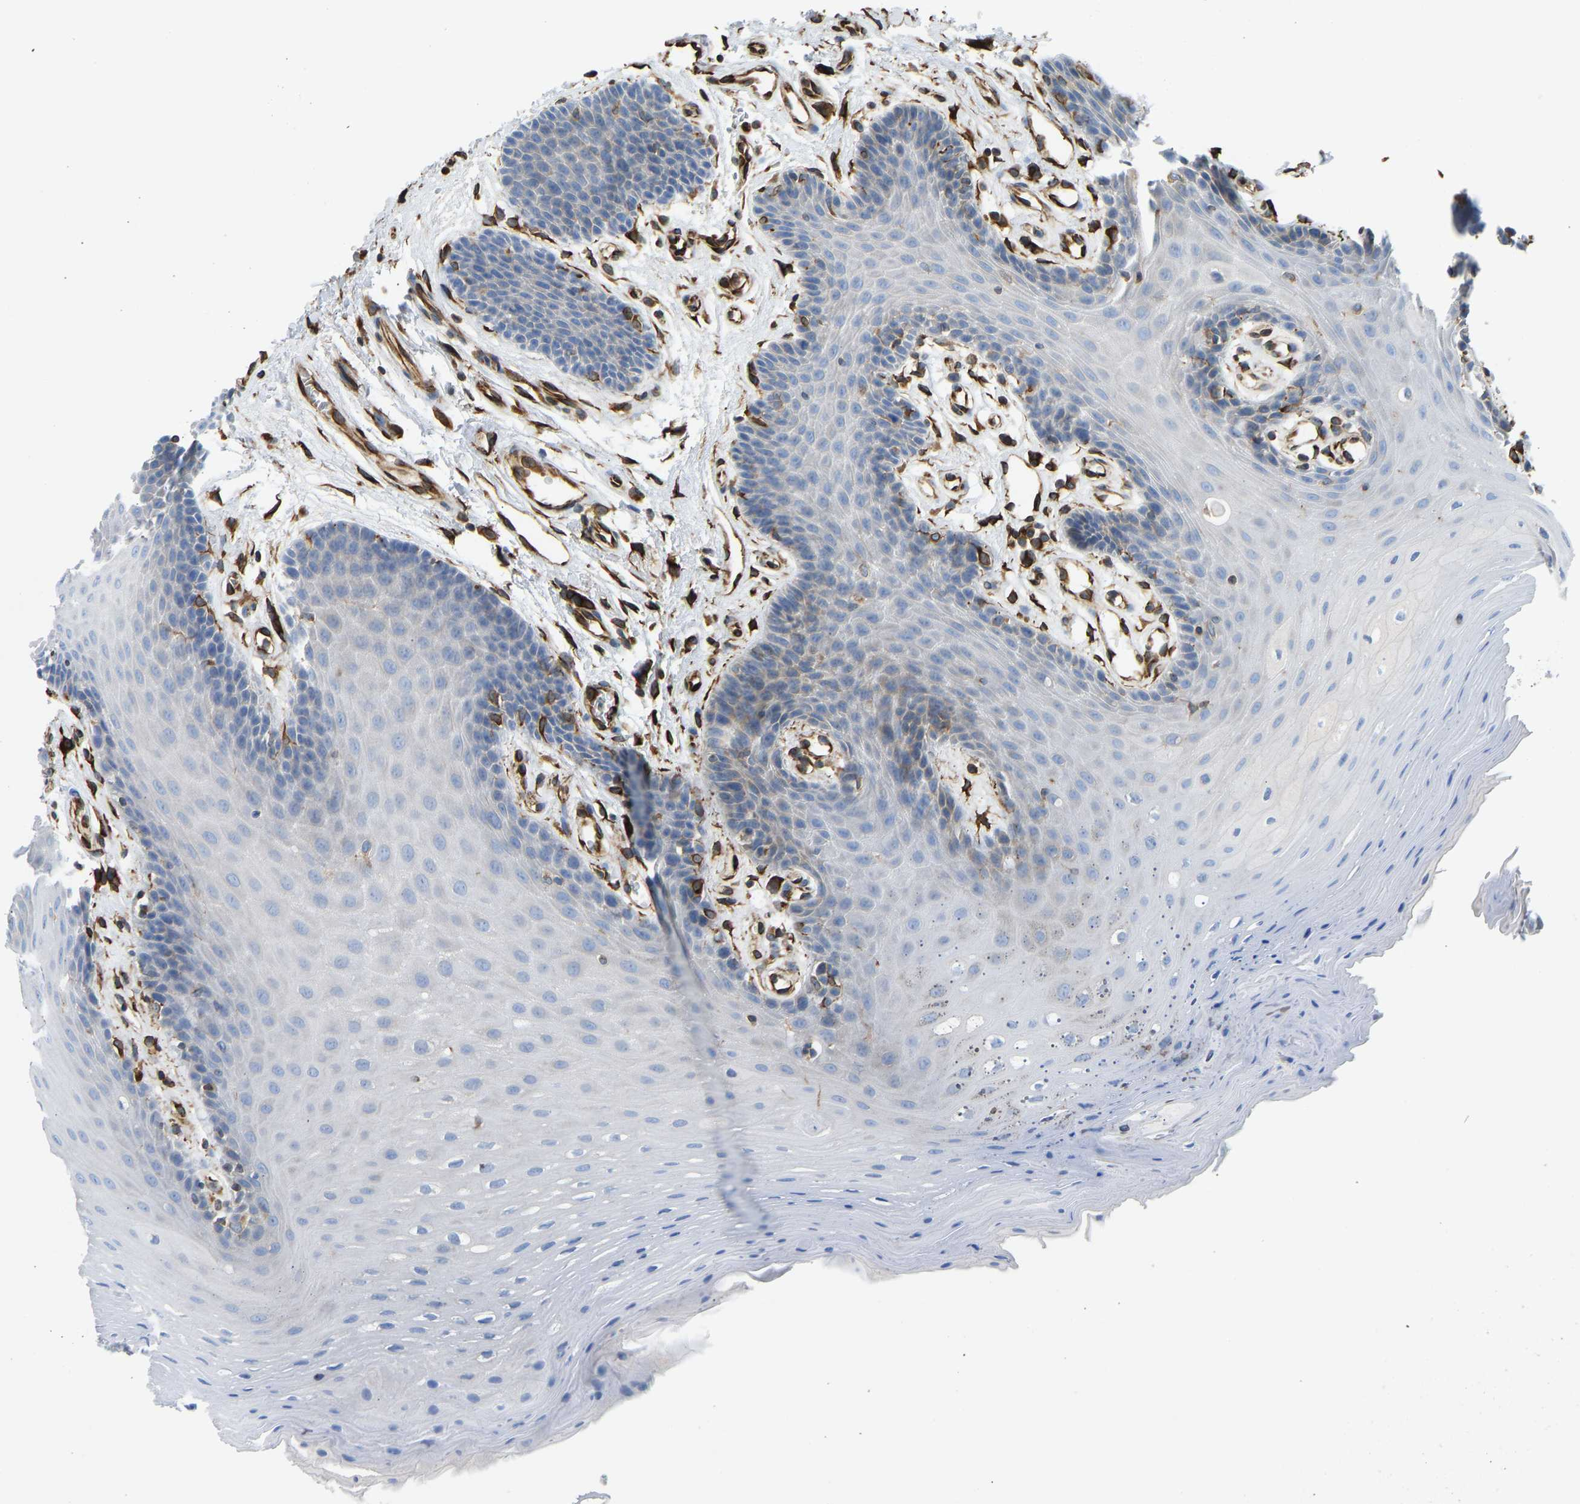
{"staining": {"intensity": "negative", "quantity": "none", "location": "none"}, "tissue": "oral mucosa", "cell_type": "Squamous epithelial cells", "image_type": "normal", "snomed": [{"axis": "morphology", "description": "Normal tissue, NOS"}, {"axis": "morphology", "description": "Squamous cell carcinoma, NOS"}, {"axis": "topography", "description": "Oral tissue"}, {"axis": "topography", "description": "Head-Neck"}], "caption": "Immunohistochemical staining of normal human oral mucosa exhibits no significant staining in squamous epithelial cells.", "gene": "BEX3", "patient": {"sex": "male", "age": 71}}